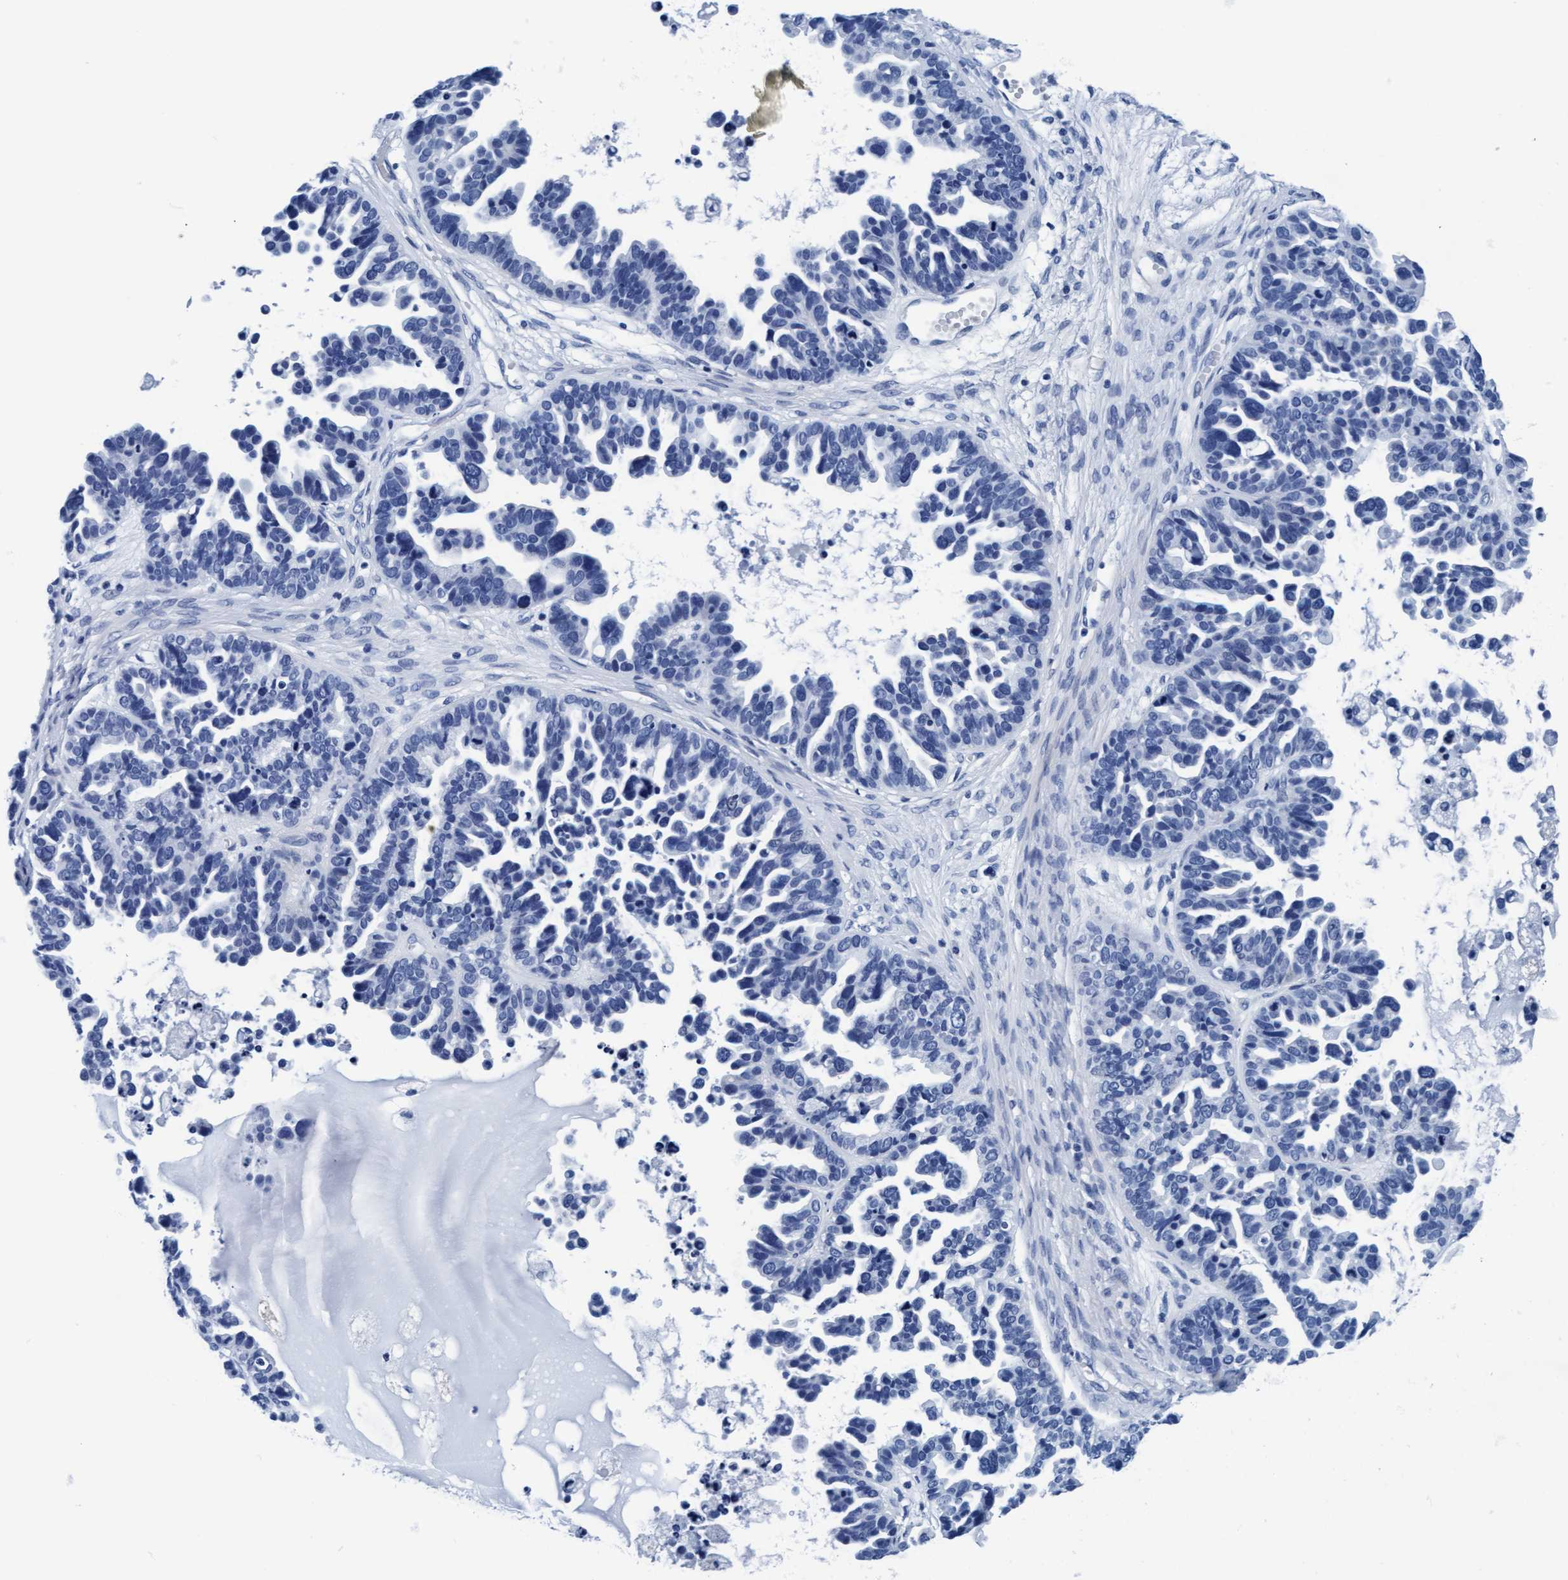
{"staining": {"intensity": "negative", "quantity": "none", "location": "none"}, "tissue": "ovarian cancer", "cell_type": "Tumor cells", "image_type": "cancer", "snomed": [{"axis": "morphology", "description": "Cystadenocarcinoma, serous, NOS"}, {"axis": "topography", "description": "Ovary"}], "caption": "High power microscopy image of an IHC photomicrograph of ovarian serous cystadenocarcinoma, revealing no significant positivity in tumor cells.", "gene": "ARSG", "patient": {"sex": "female", "age": 56}}